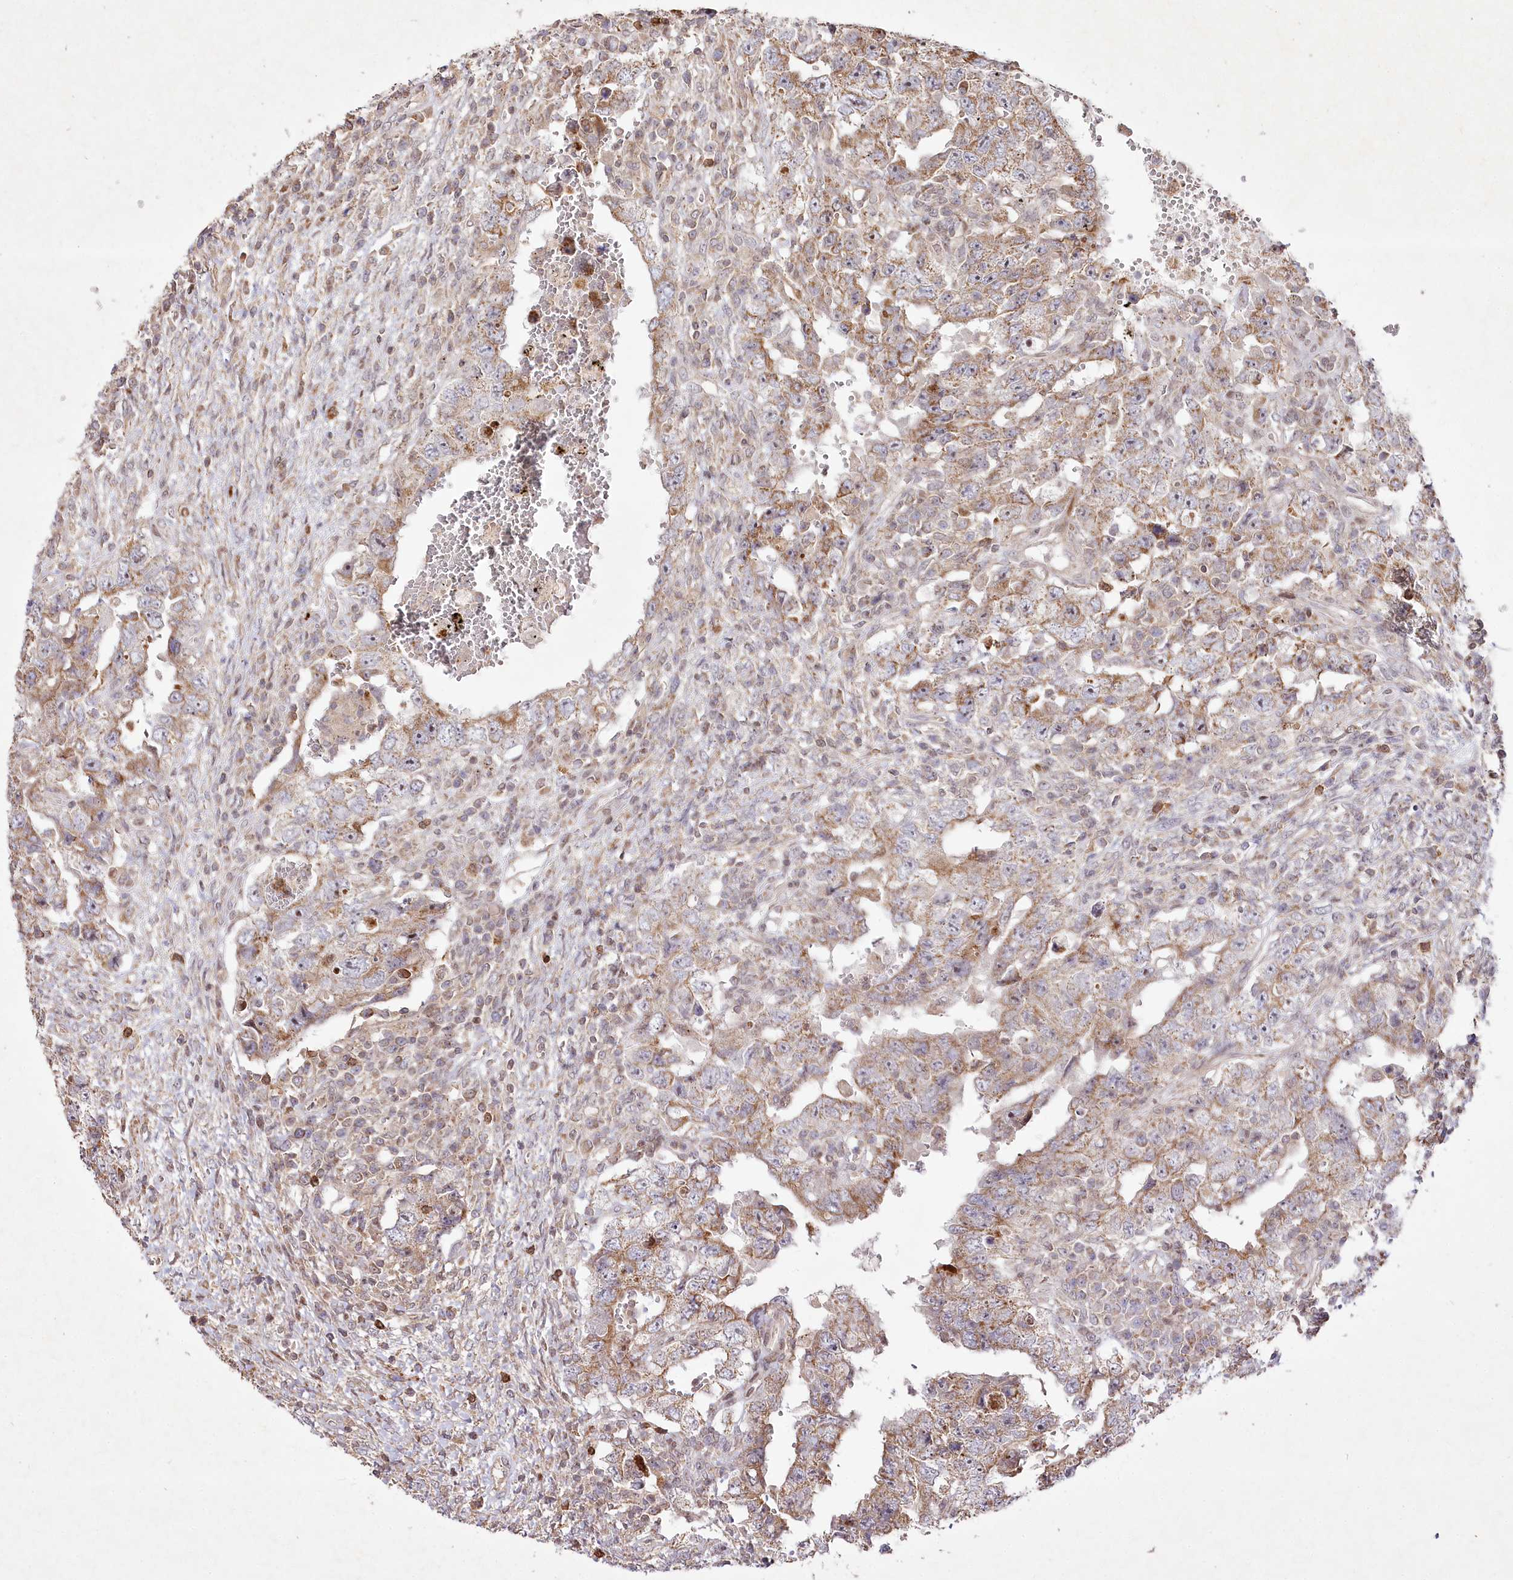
{"staining": {"intensity": "weak", "quantity": "25%-75%", "location": "cytoplasmic/membranous"}, "tissue": "testis cancer", "cell_type": "Tumor cells", "image_type": "cancer", "snomed": [{"axis": "morphology", "description": "Carcinoma, Embryonal, NOS"}, {"axis": "topography", "description": "Testis"}], "caption": "Brown immunohistochemical staining in human embryonal carcinoma (testis) exhibits weak cytoplasmic/membranous staining in about 25%-75% of tumor cells.", "gene": "PSTK", "patient": {"sex": "male", "age": 26}}